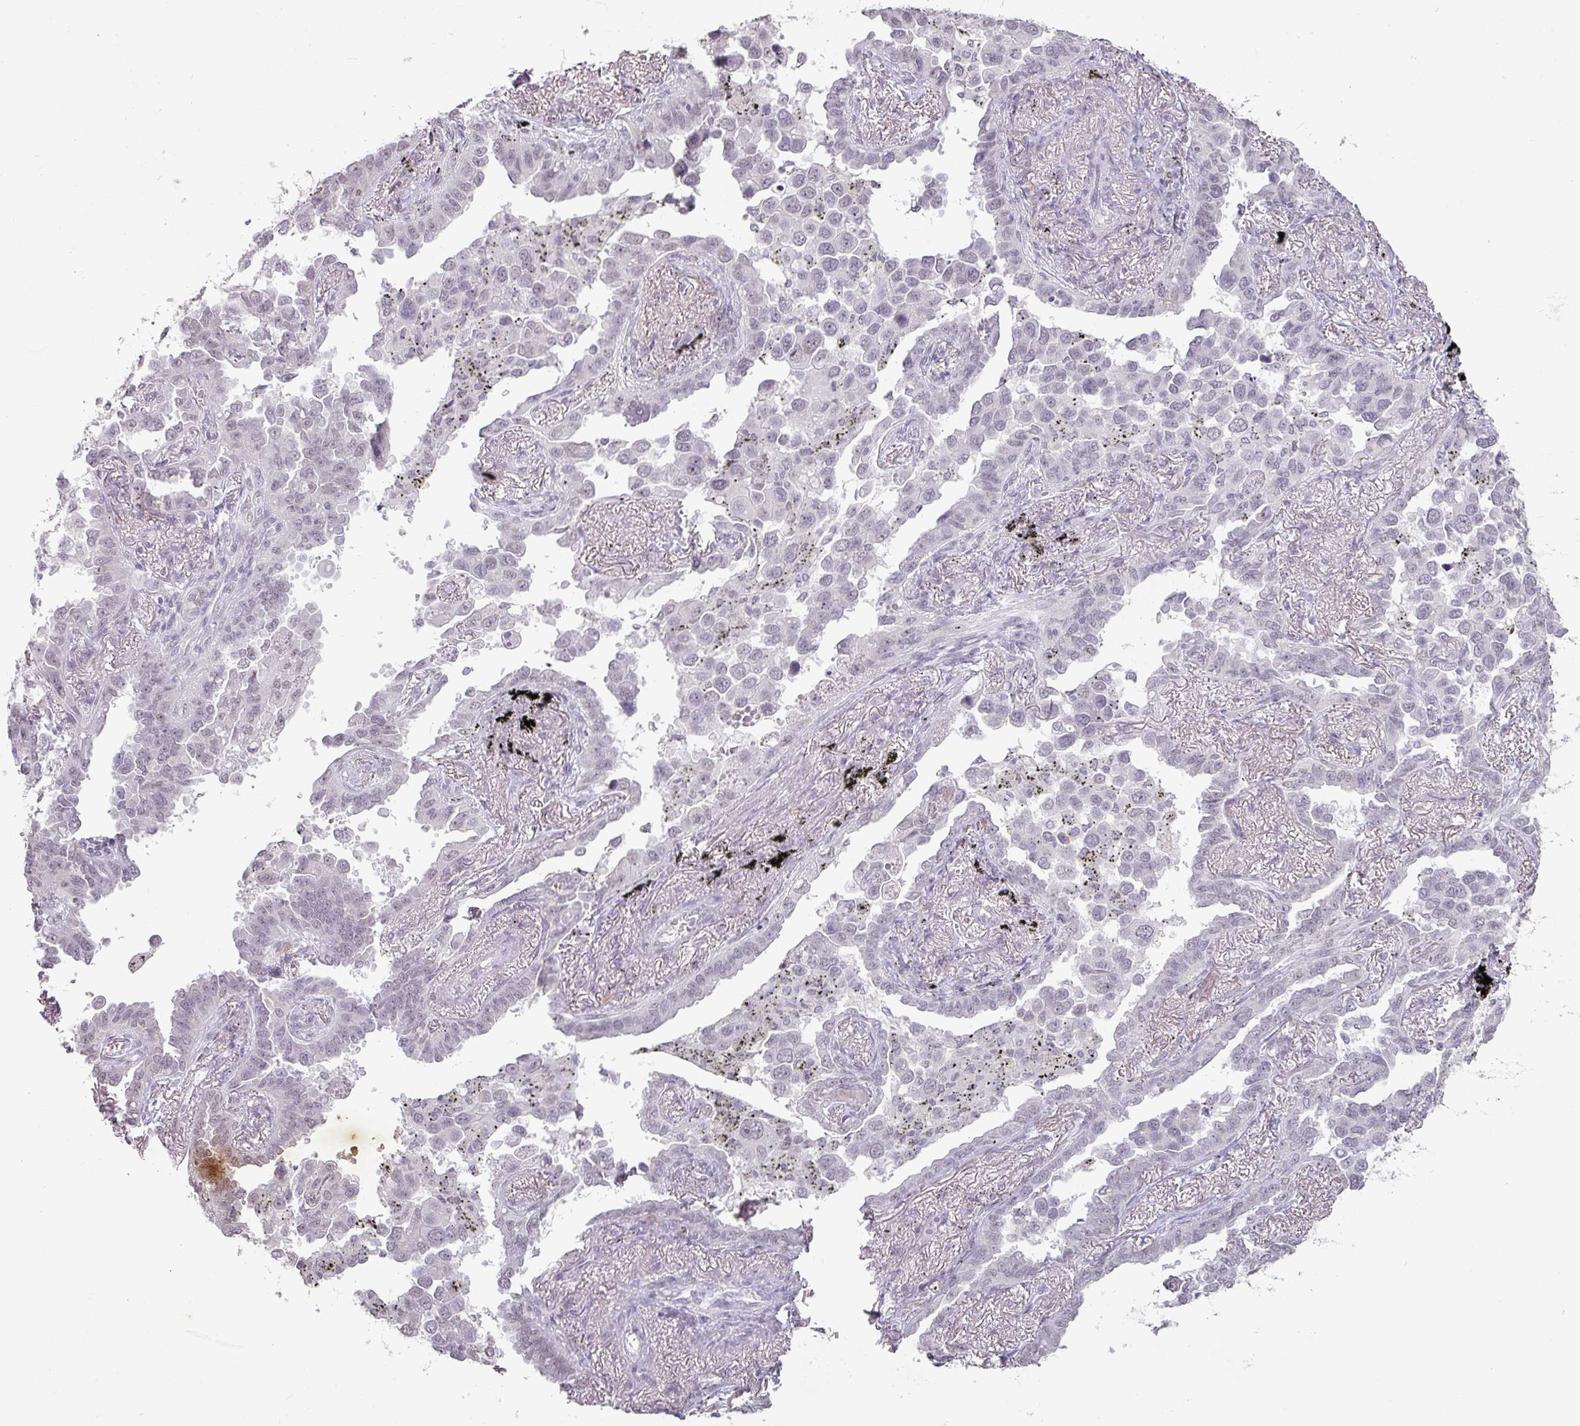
{"staining": {"intensity": "negative", "quantity": "none", "location": "none"}, "tissue": "lung cancer", "cell_type": "Tumor cells", "image_type": "cancer", "snomed": [{"axis": "morphology", "description": "Adenocarcinoma, NOS"}, {"axis": "topography", "description": "Lung"}], "caption": "The micrograph reveals no significant expression in tumor cells of adenocarcinoma (lung). (Stains: DAB IHC with hematoxylin counter stain, Microscopy: brightfield microscopy at high magnification).", "gene": "SPRR1A", "patient": {"sex": "male", "age": 67}}